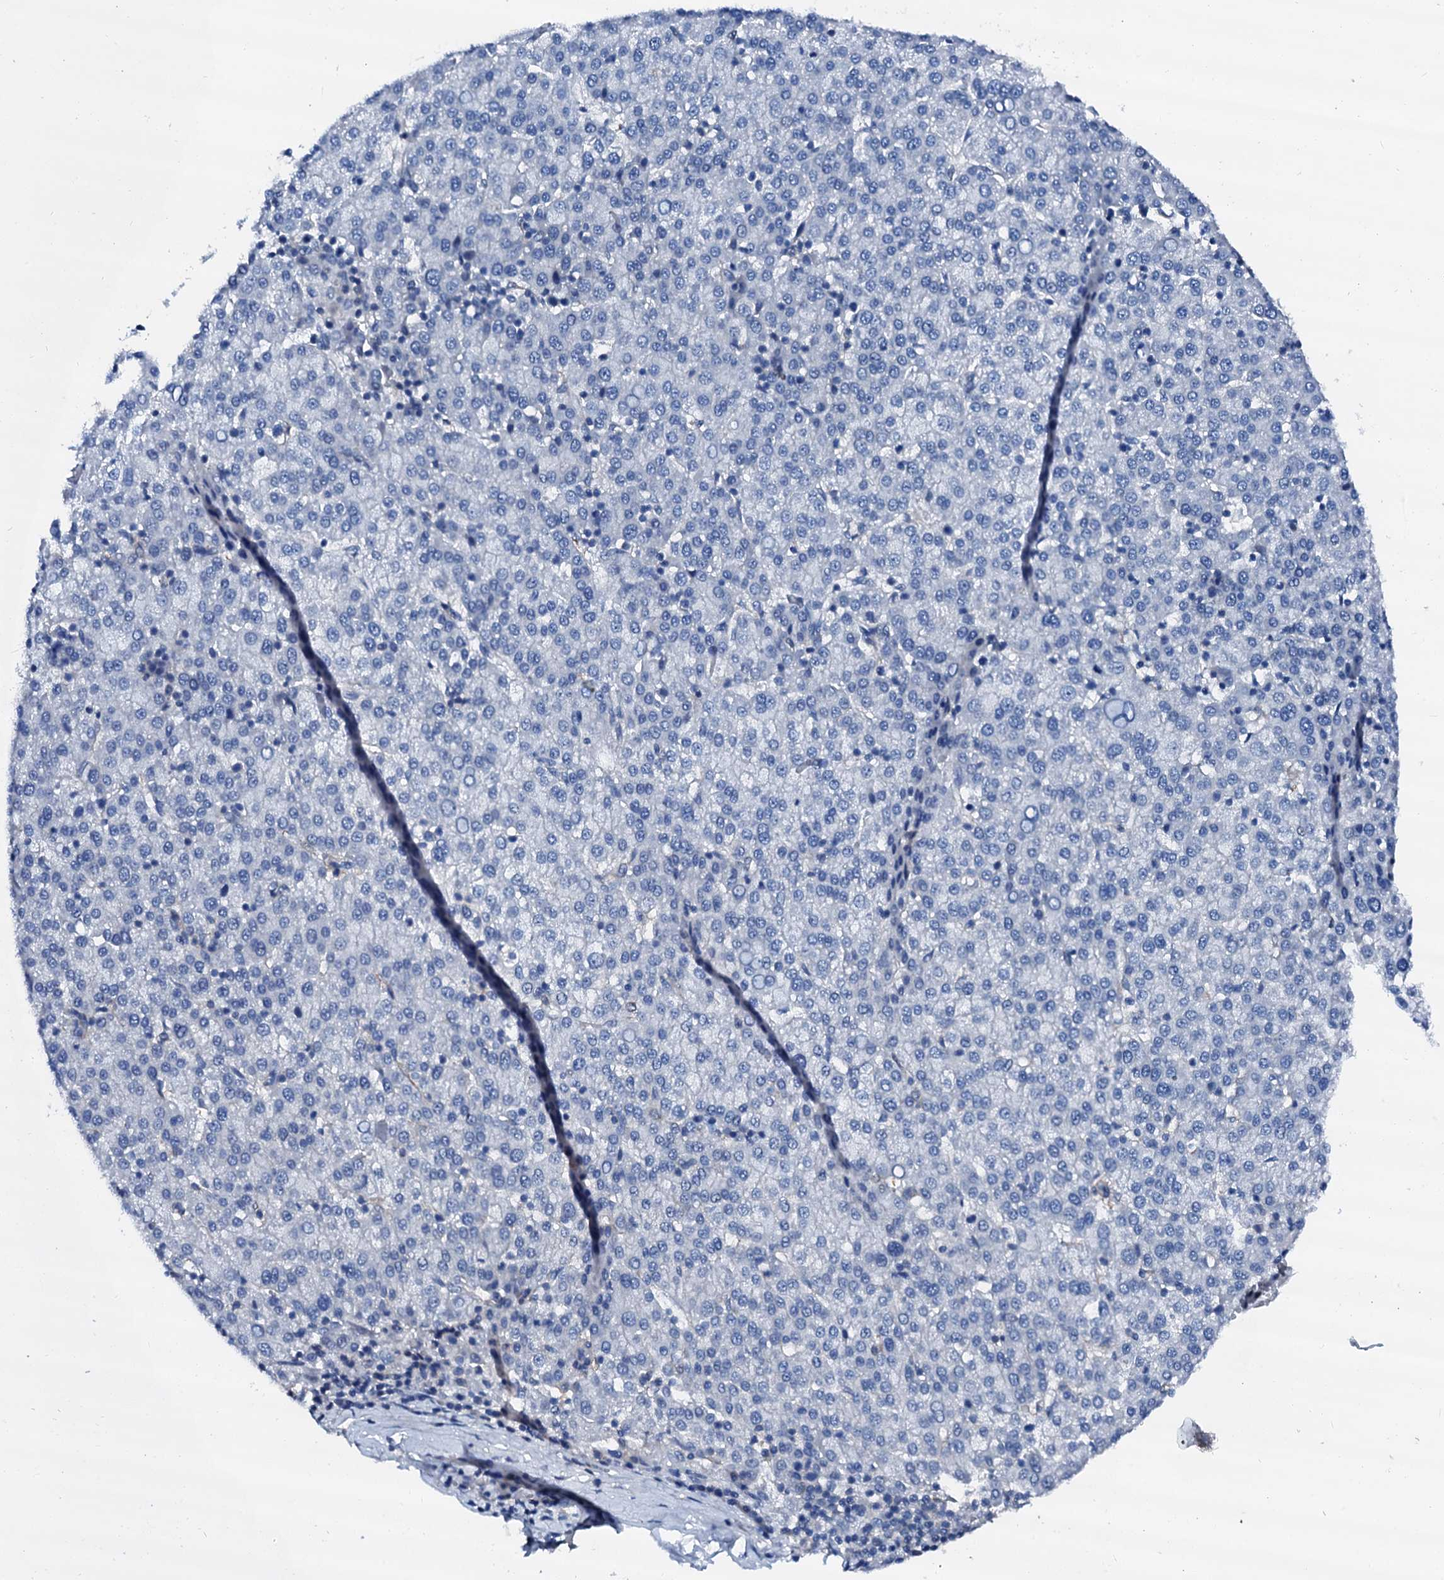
{"staining": {"intensity": "negative", "quantity": "none", "location": "none"}, "tissue": "liver cancer", "cell_type": "Tumor cells", "image_type": "cancer", "snomed": [{"axis": "morphology", "description": "Carcinoma, Hepatocellular, NOS"}, {"axis": "topography", "description": "Liver"}], "caption": "Liver cancer (hepatocellular carcinoma) was stained to show a protein in brown. There is no significant positivity in tumor cells. (DAB (3,3'-diaminobenzidine) IHC visualized using brightfield microscopy, high magnification).", "gene": "CSN2", "patient": {"sex": "female", "age": 58}}